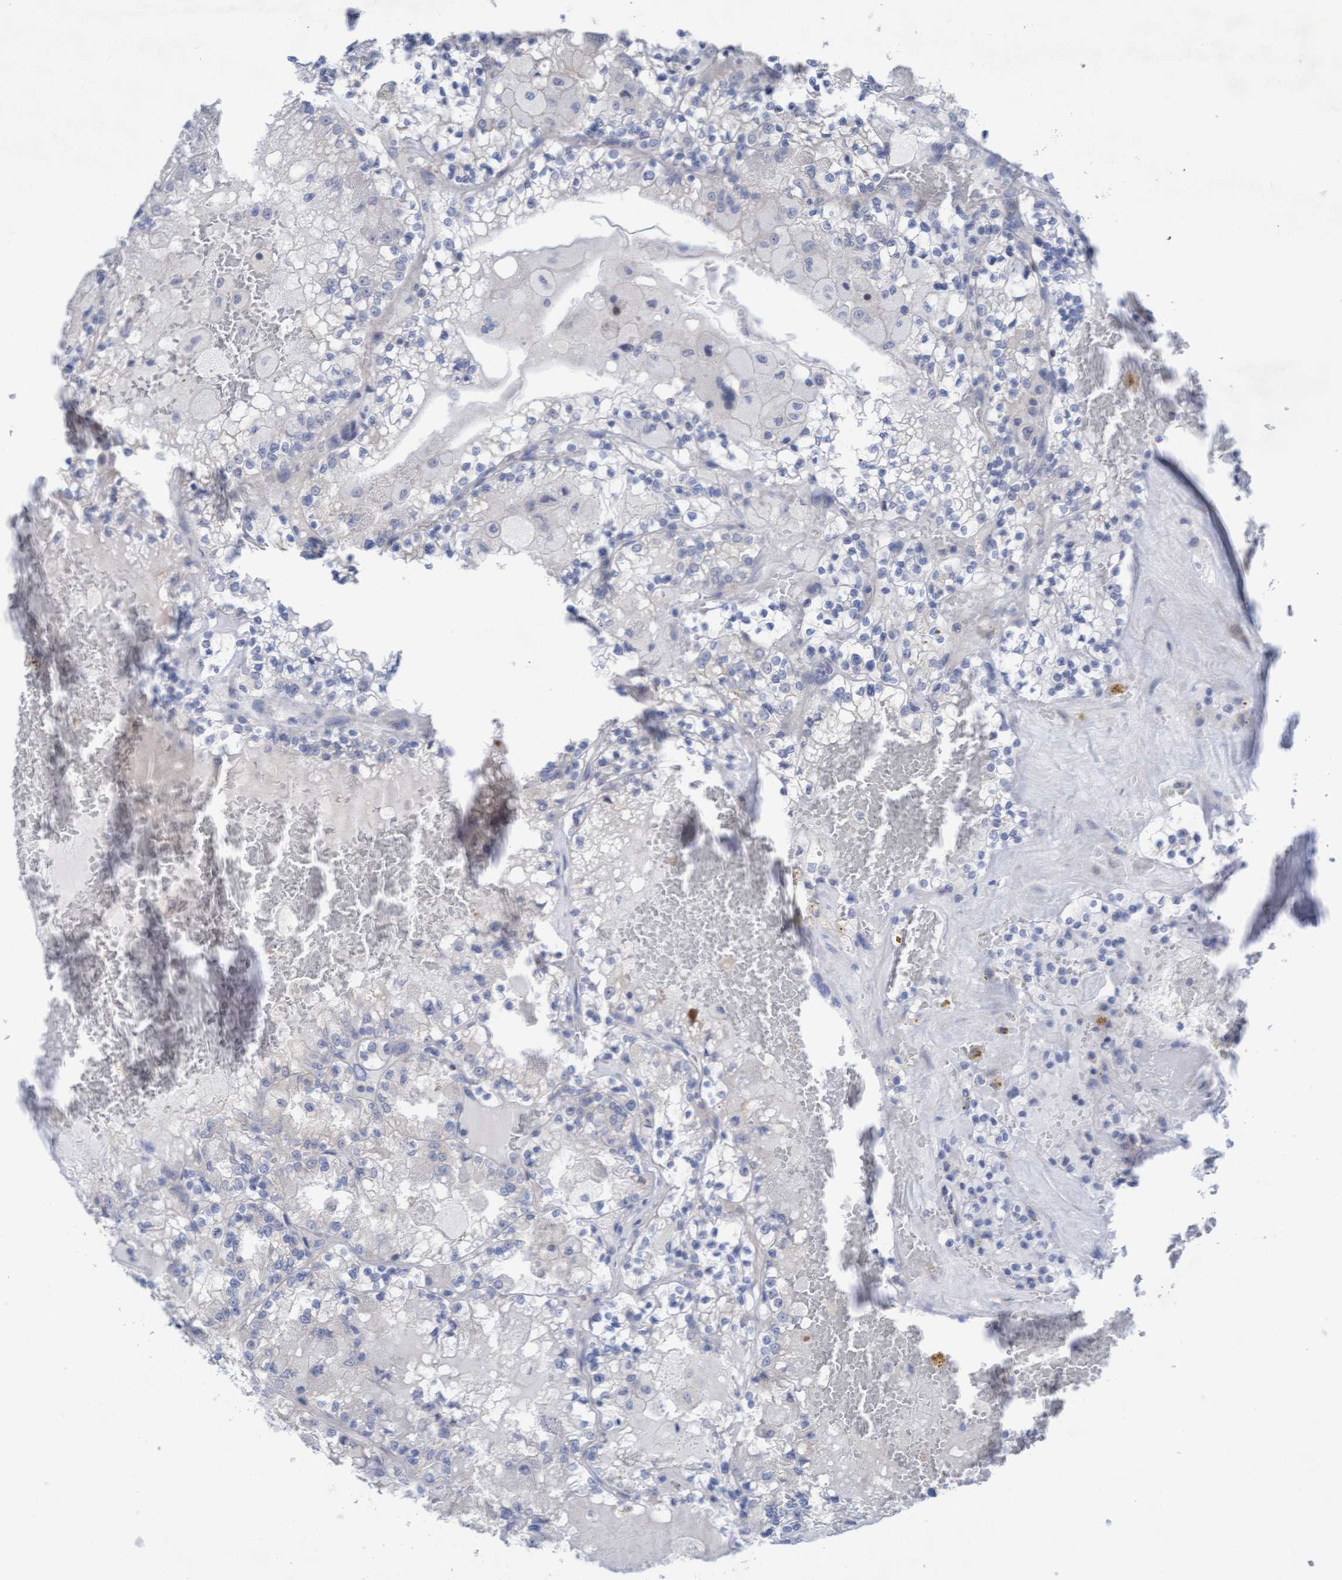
{"staining": {"intensity": "negative", "quantity": "none", "location": "none"}, "tissue": "renal cancer", "cell_type": "Tumor cells", "image_type": "cancer", "snomed": [{"axis": "morphology", "description": "Adenocarcinoma, NOS"}, {"axis": "topography", "description": "Kidney"}], "caption": "Micrograph shows no significant protein staining in tumor cells of renal adenocarcinoma.", "gene": "PLCD1", "patient": {"sex": "female", "age": 56}}